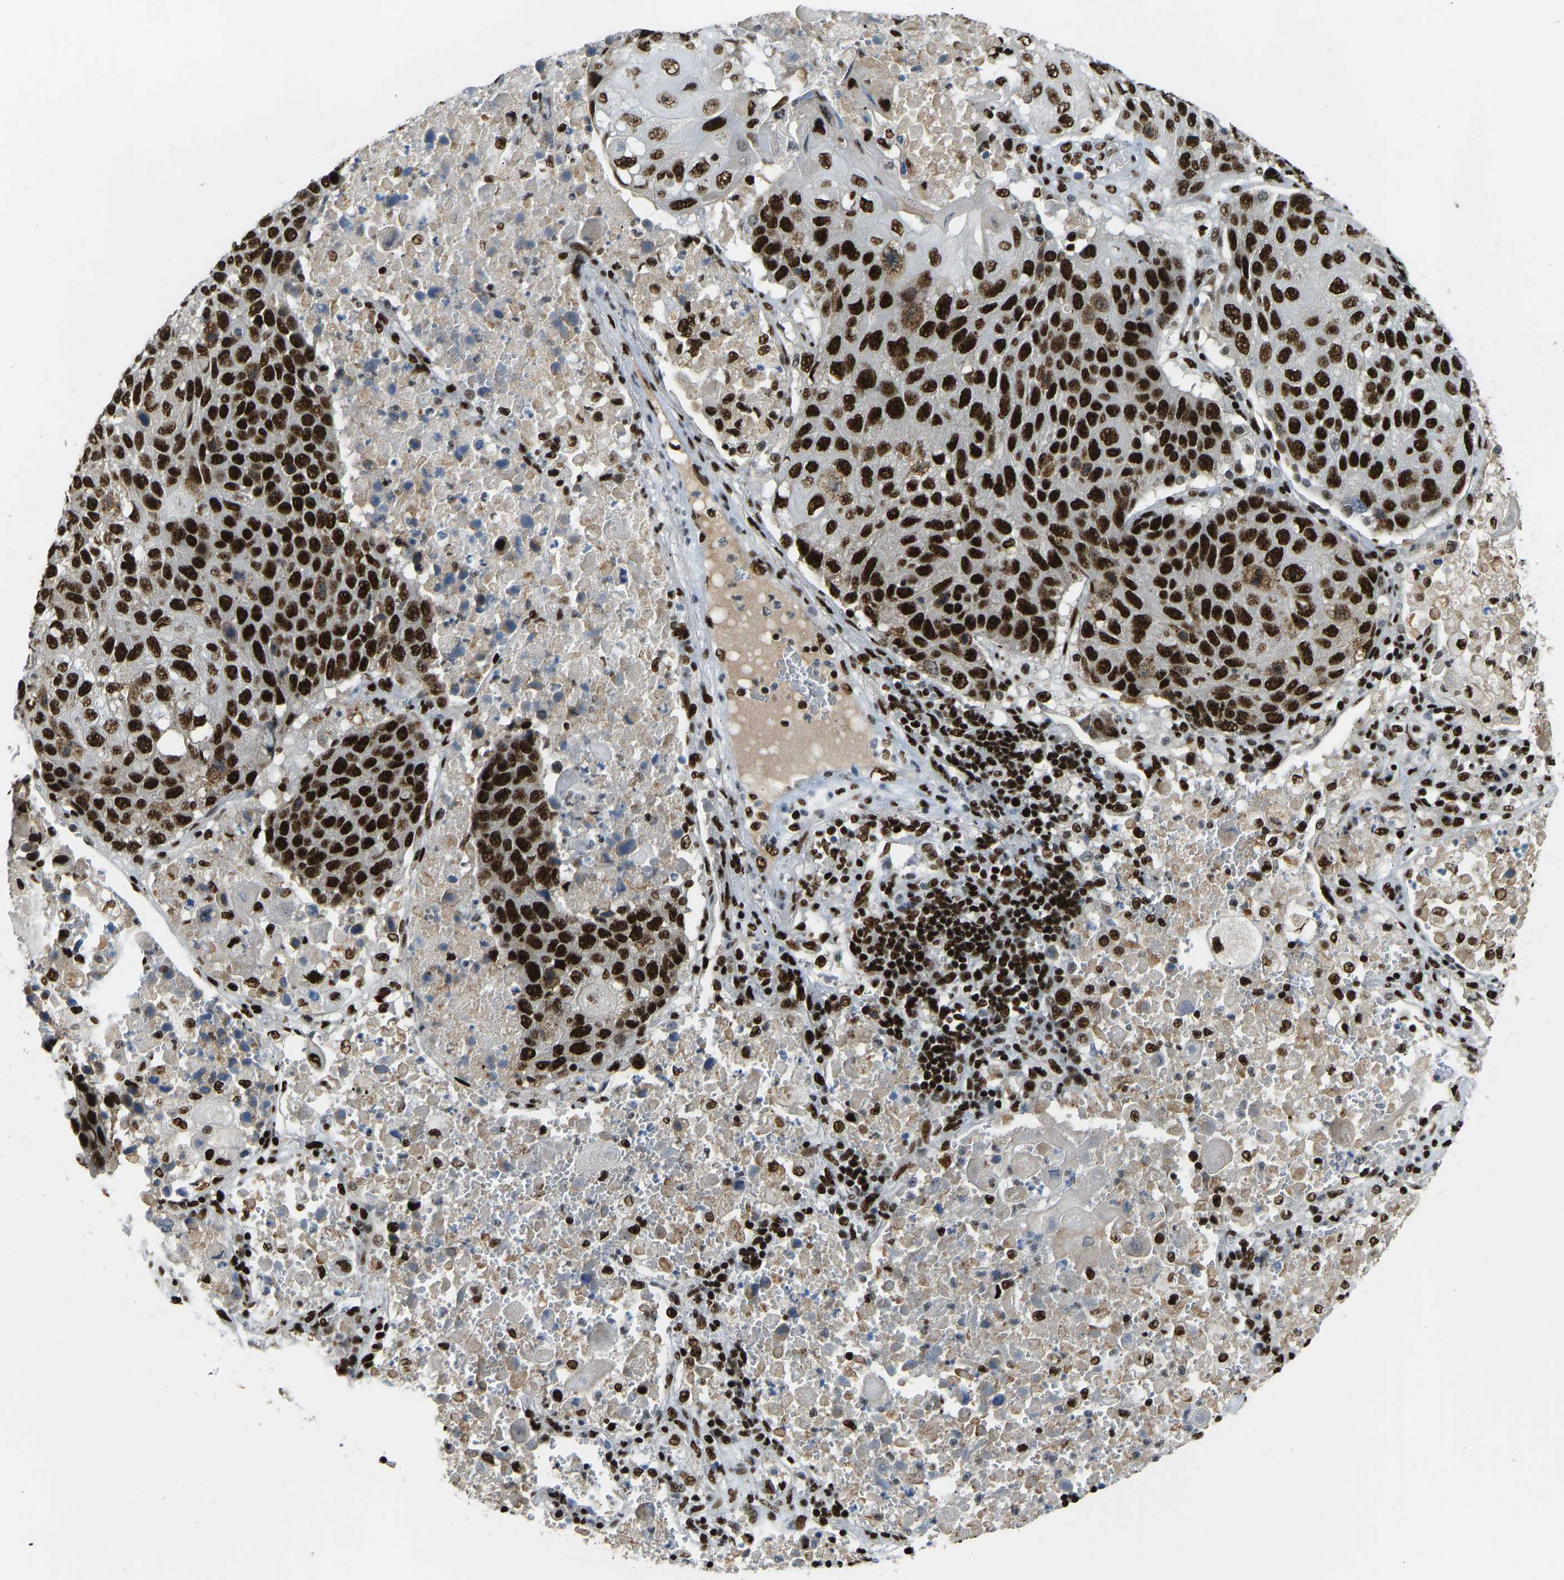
{"staining": {"intensity": "strong", "quantity": ">75%", "location": "nuclear"}, "tissue": "lung cancer", "cell_type": "Tumor cells", "image_type": "cancer", "snomed": [{"axis": "morphology", "description": "Squamous cell carcinoma, NOS"}, {"axis": "topography", "description": "Lung"}], "caption": "About >75% of tumor cells in human lung squamous cell carcinoma show strong nuclear protein staining as visualized by brown immunohistochemical staining.", "gene": "FOXK1", "patient": {"sex": "male", "age": 61}}